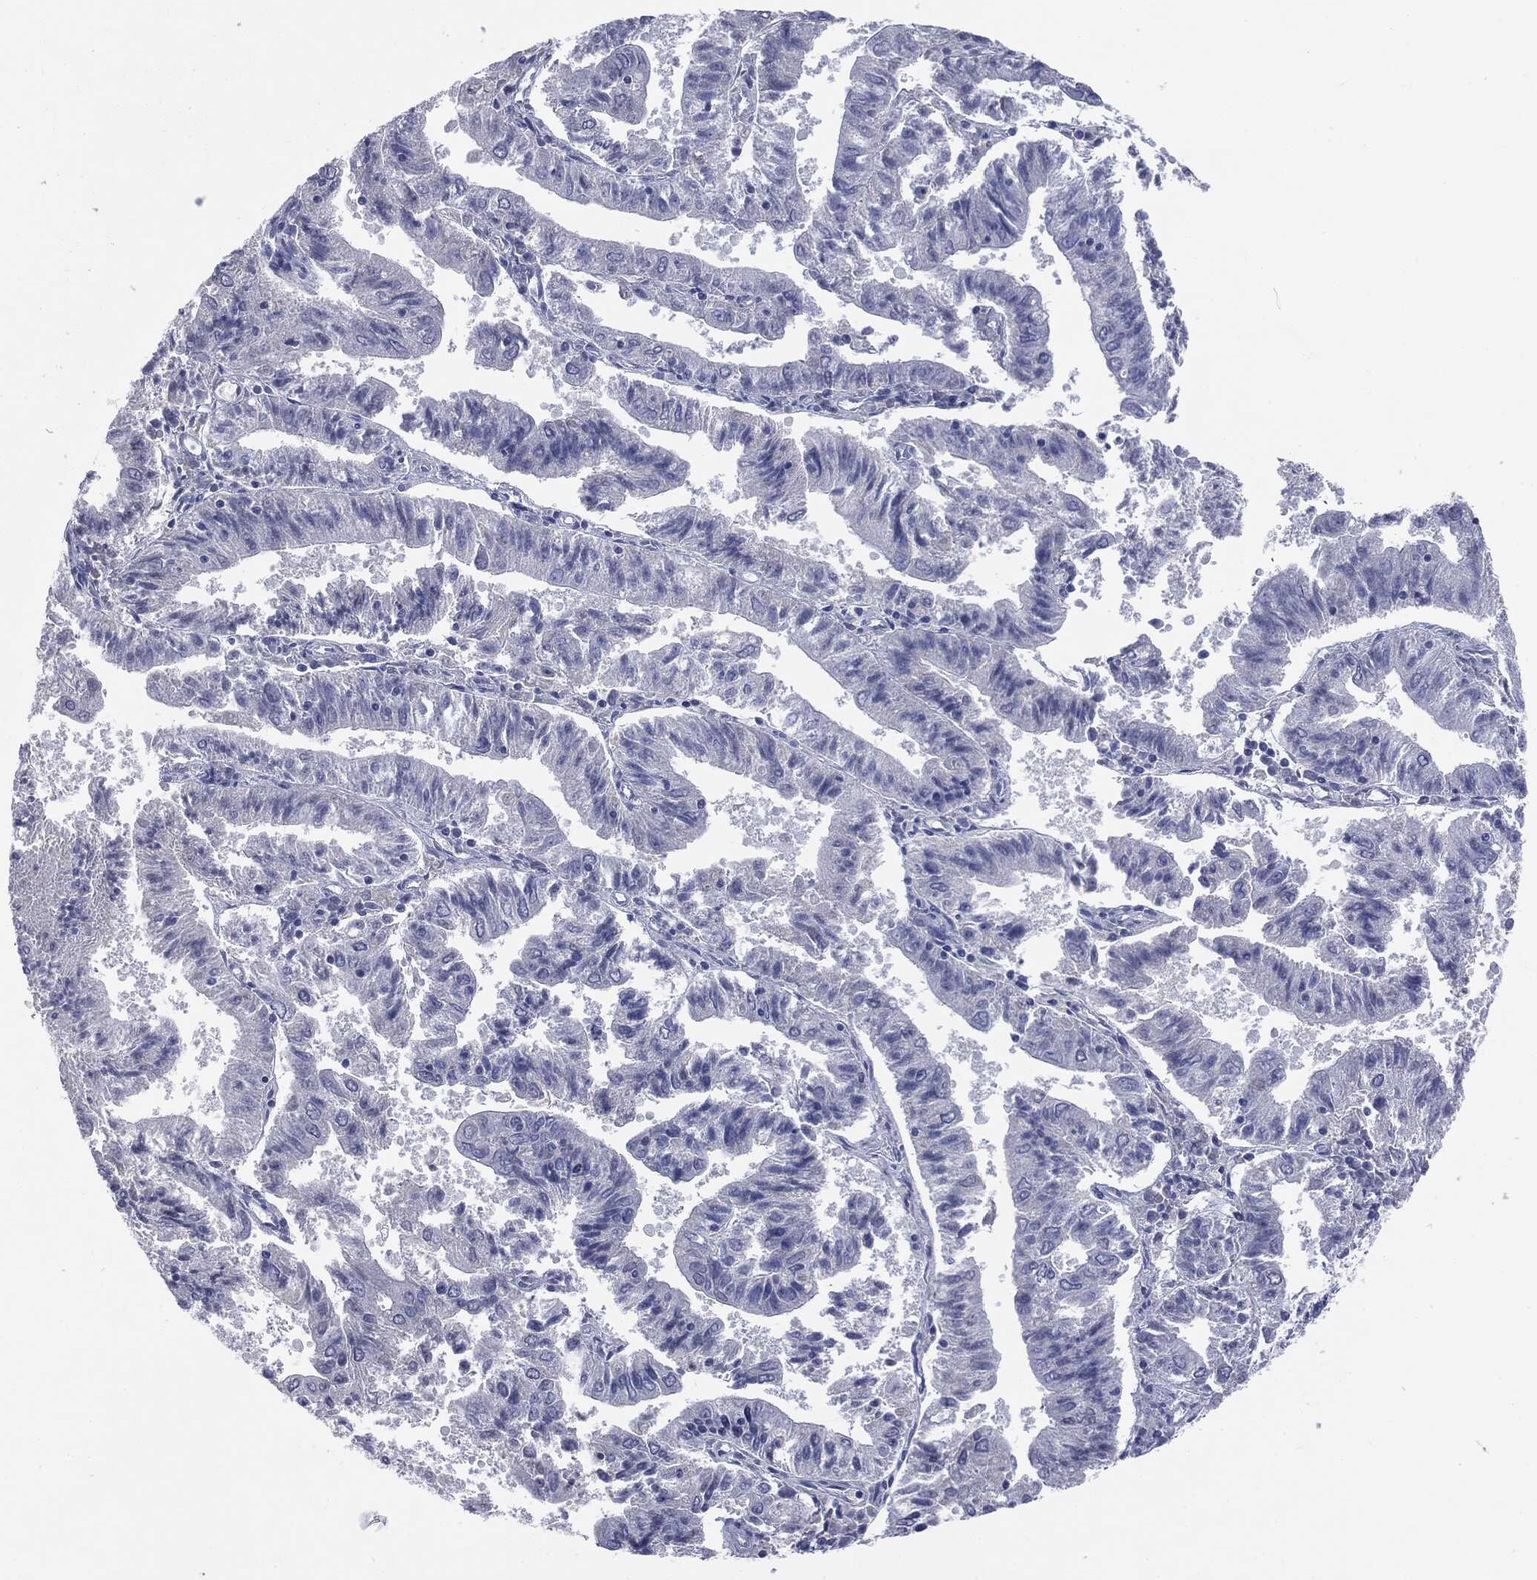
{"staining": {"intensity": "negative", "quantity": "none", "location": "none"}, "tissue": "endometrial cancer", "cell_type": "Tumor cells", "image_type": "cancer", "snomed": [{"axis": "morphology", "description": "Adenocarcinoma, NOS"}, {"axis": "topography", "description": "Endometrium"}], "caption": "Immunohistochemistry (IHC) photomicrograph of human endometrial adenocarcinoma stained for a protein (brown), which shows no positivity in tumor cells.", "gene": "TSHB", "patient": {"sex": "female", "age": 82}}